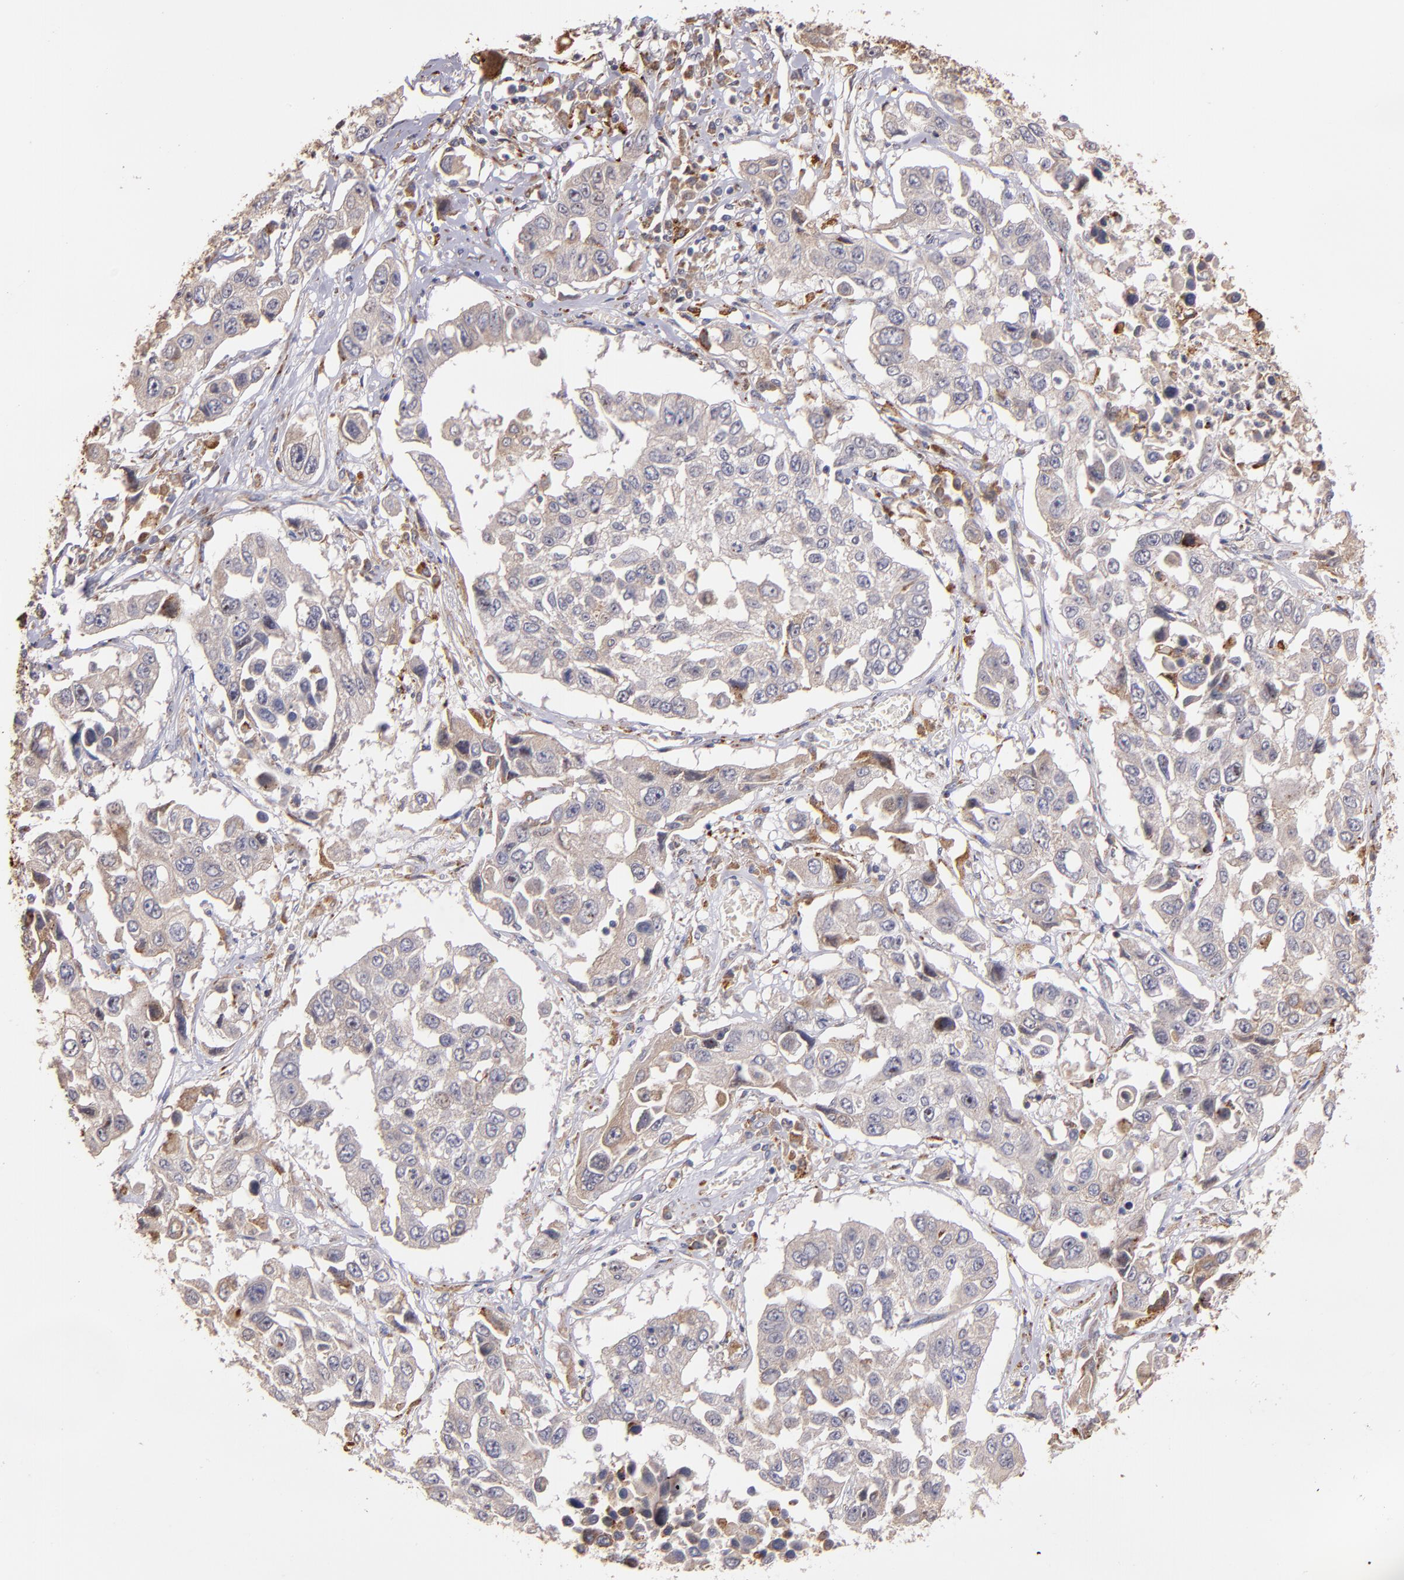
{"staining": {"intensity": "moderate", "quantity": "25%-75%", "location": "cytoplasmic/membranous"}, "tissue": "lung cancer", "cell_type": "Tumor cells", "image_type": "cancer", "snomed": [{"axis": "morphology", "description": "Squamous cell carcinoma, NOS"}, {"axis": "topography", "description": "Lung"}], "caption": "Human lung cancer stained with a protein marker shows moderate staining in tumor cells.", "gene": "IFIH1", "patient": {"sex": "male", "age": 71}}